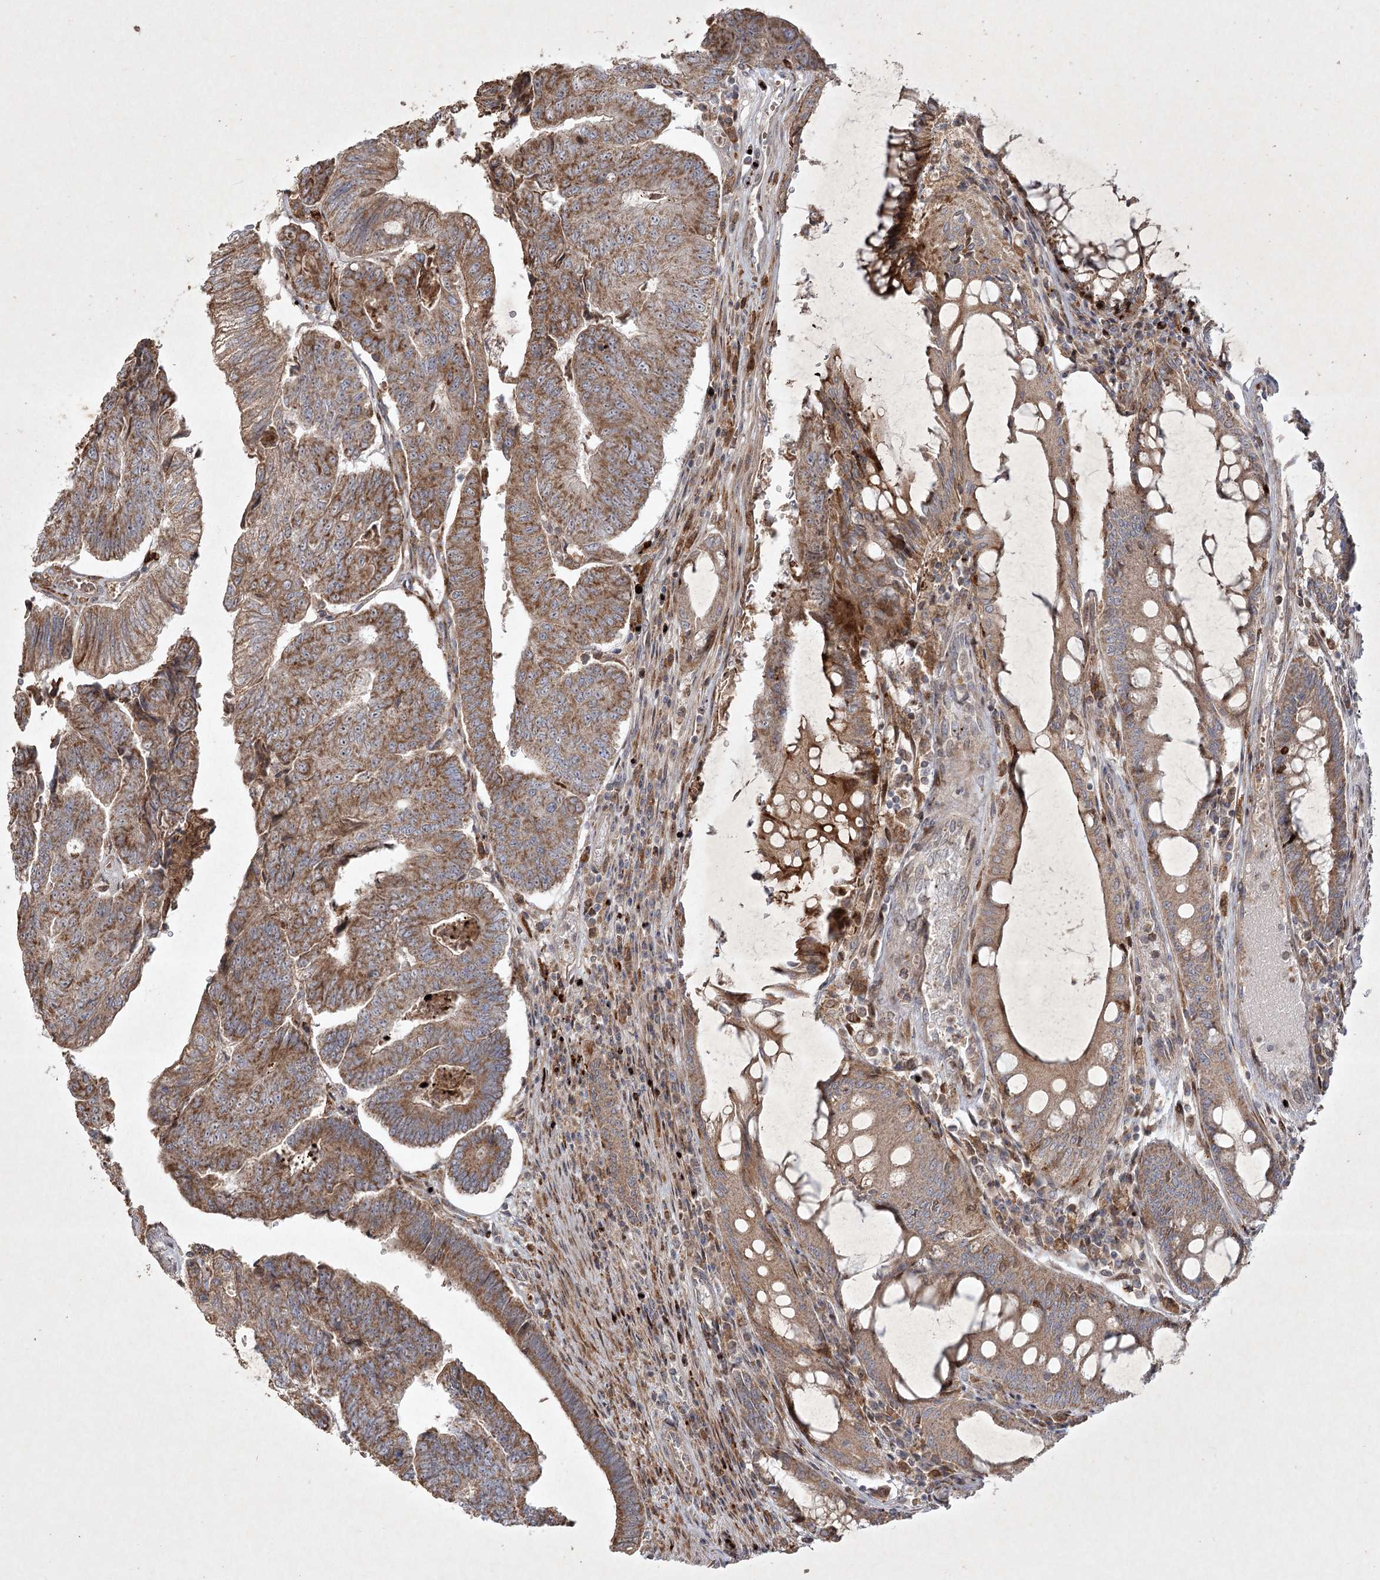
{"staining": {"intensity": "moderate", "quantity": ">75%", "location": "cytoplasmic/membranous"}, "tissue": "colorectal cancer", "cell_type": "Tumor cells", "image_type": "cancer", "snomed": [{"axis": "morphology", "description": "Adenocarcinoma, NOS"}, {"axis": "topography", "description": "Colon"}], "caption": "An image showing moderate cytoplasmic/membranous staining in approximately >75% of tumor cells in colorectal adenocarcinoma, as visualized by brown immunohistochemical staining.", "gene": "KBTBD4", "patient": {"sex": "female", "age": 67}}